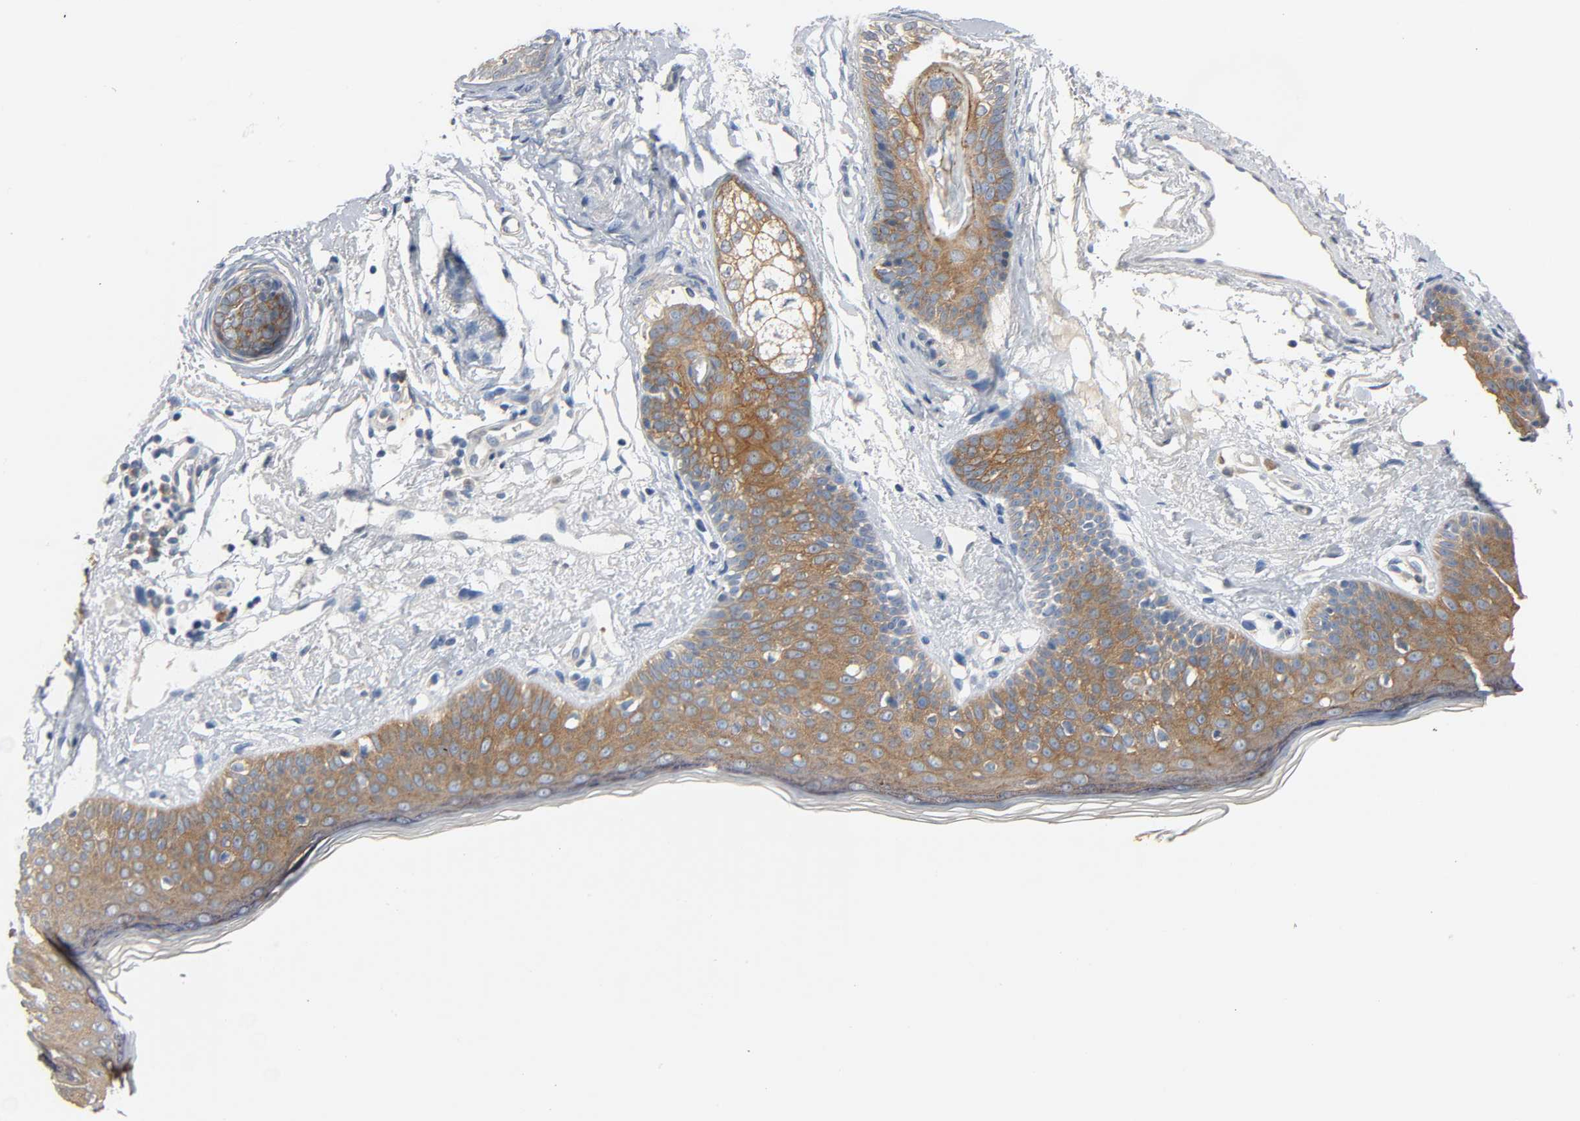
{"staining": {"intensity": "strong", "quantity": ">75%", "location": "cytoplasmic/membranous"}, "tissue": "skin cancer", "cell_type": "Tumor cells", "image_type": "cancer", "snomed": [{"axis": "morphology", "description": "Normal tissue, NOS"}, {"axis": "morphology", "description": "Basal cell carcinoma"}, {"axis": "topography", "description": "Skin"}], "caption": "Skin cancer was stained to show a protein in brown. There is high levels of strong cytoplasmic/membranous staining in about >75% of tumor cells.", "gene": "ARPC1A", "patient": {"sex": "female", "age": 69}}